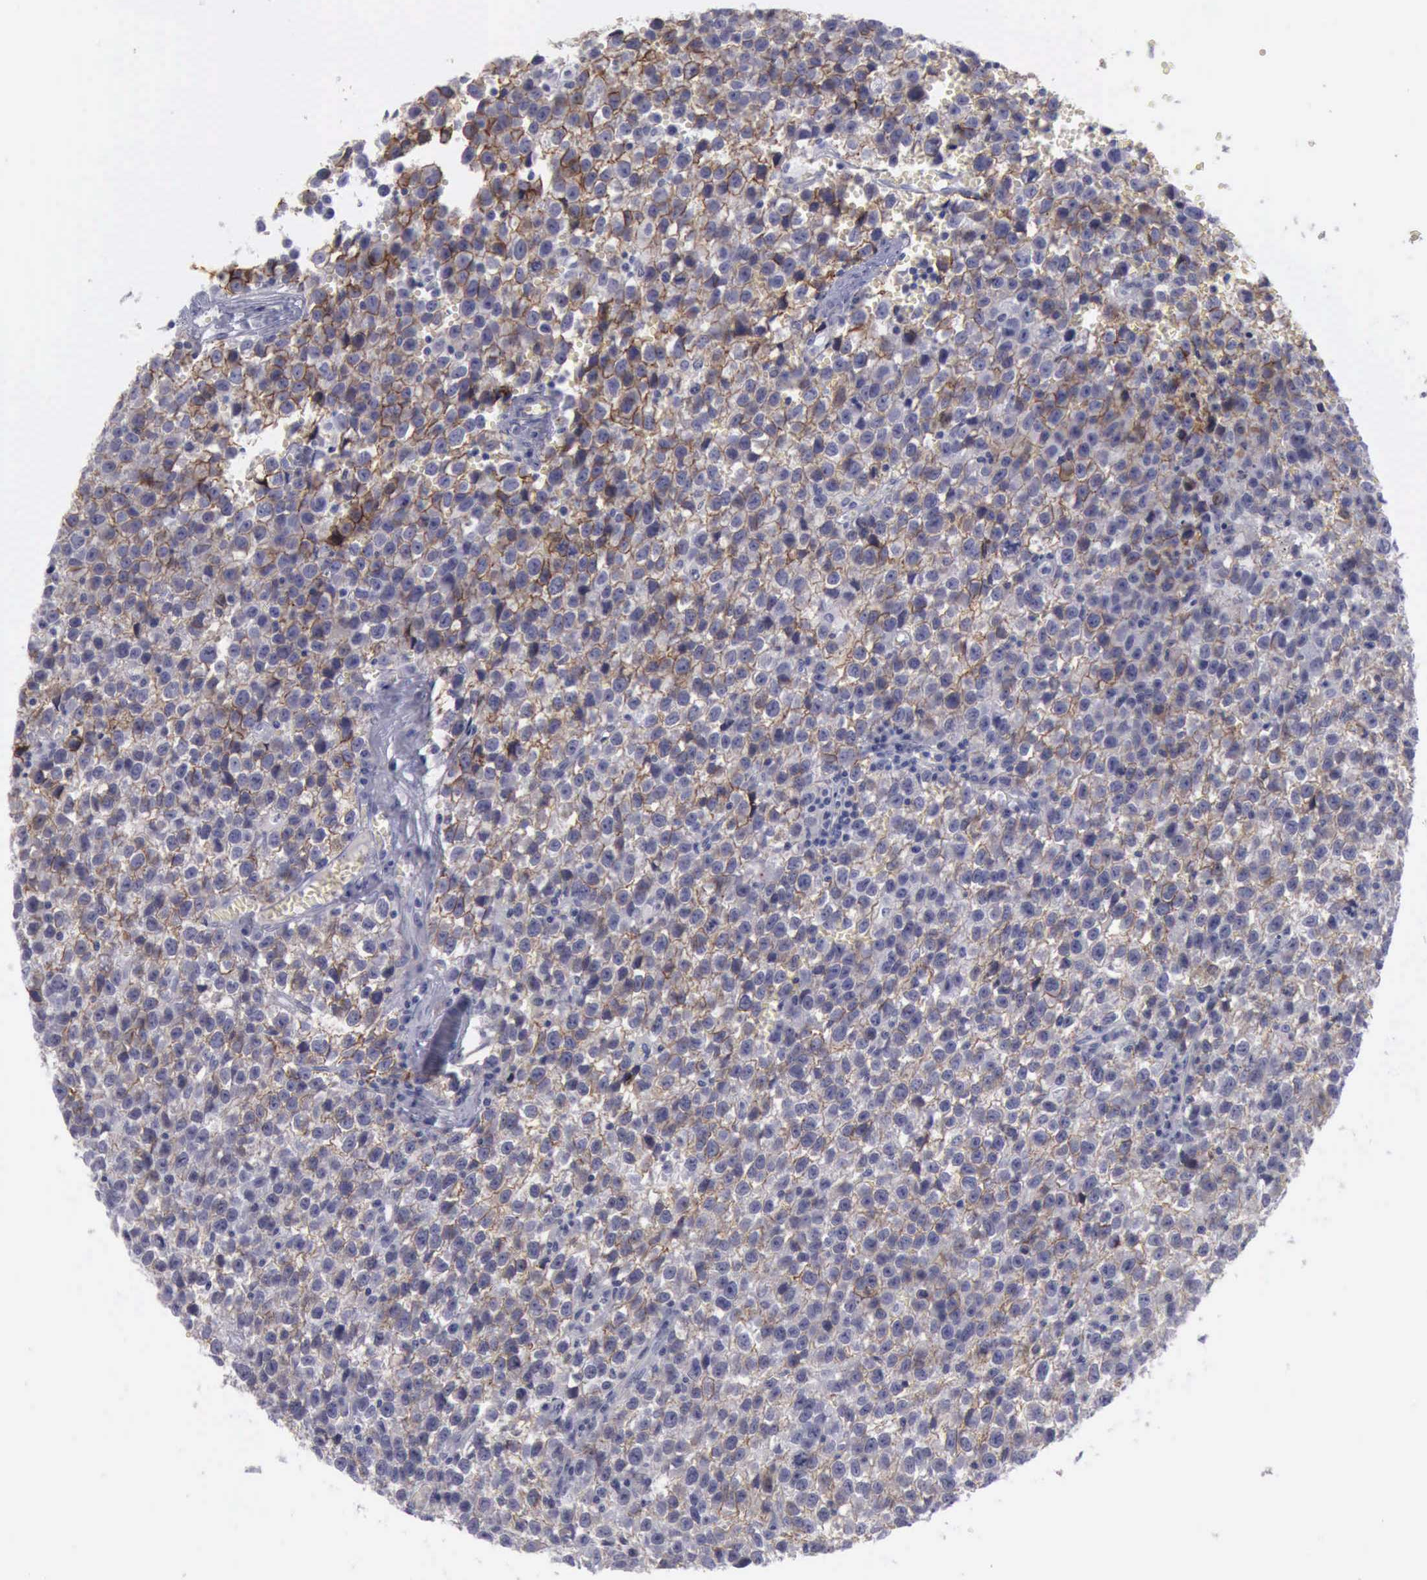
{"staining": {"intensity": "moderate", "quantity": "25%-75%", "location": "cytoplasmic/membranous"}, "tissue": "testis cancer", "cell_type": "Tumor cells", "image_type": "cancer", "snomed": [{"axis": "morphology", "description": "Seminoma, NOS"}, {"axis": "topography", "description": "Testis"}], "caption": "Immunohistochemistry histopathology image of neoplastic tissue: human testis seminoma stained using immunohistochemistry demonstrates medium levels of moderate protein expression localized specifically in the cytoplasmic/membranous of tumor cells, appearing as a cytoplasmic/membranous brown color.", "gene": "CDH2", "patient": {"sex": "male", "age": 35}}